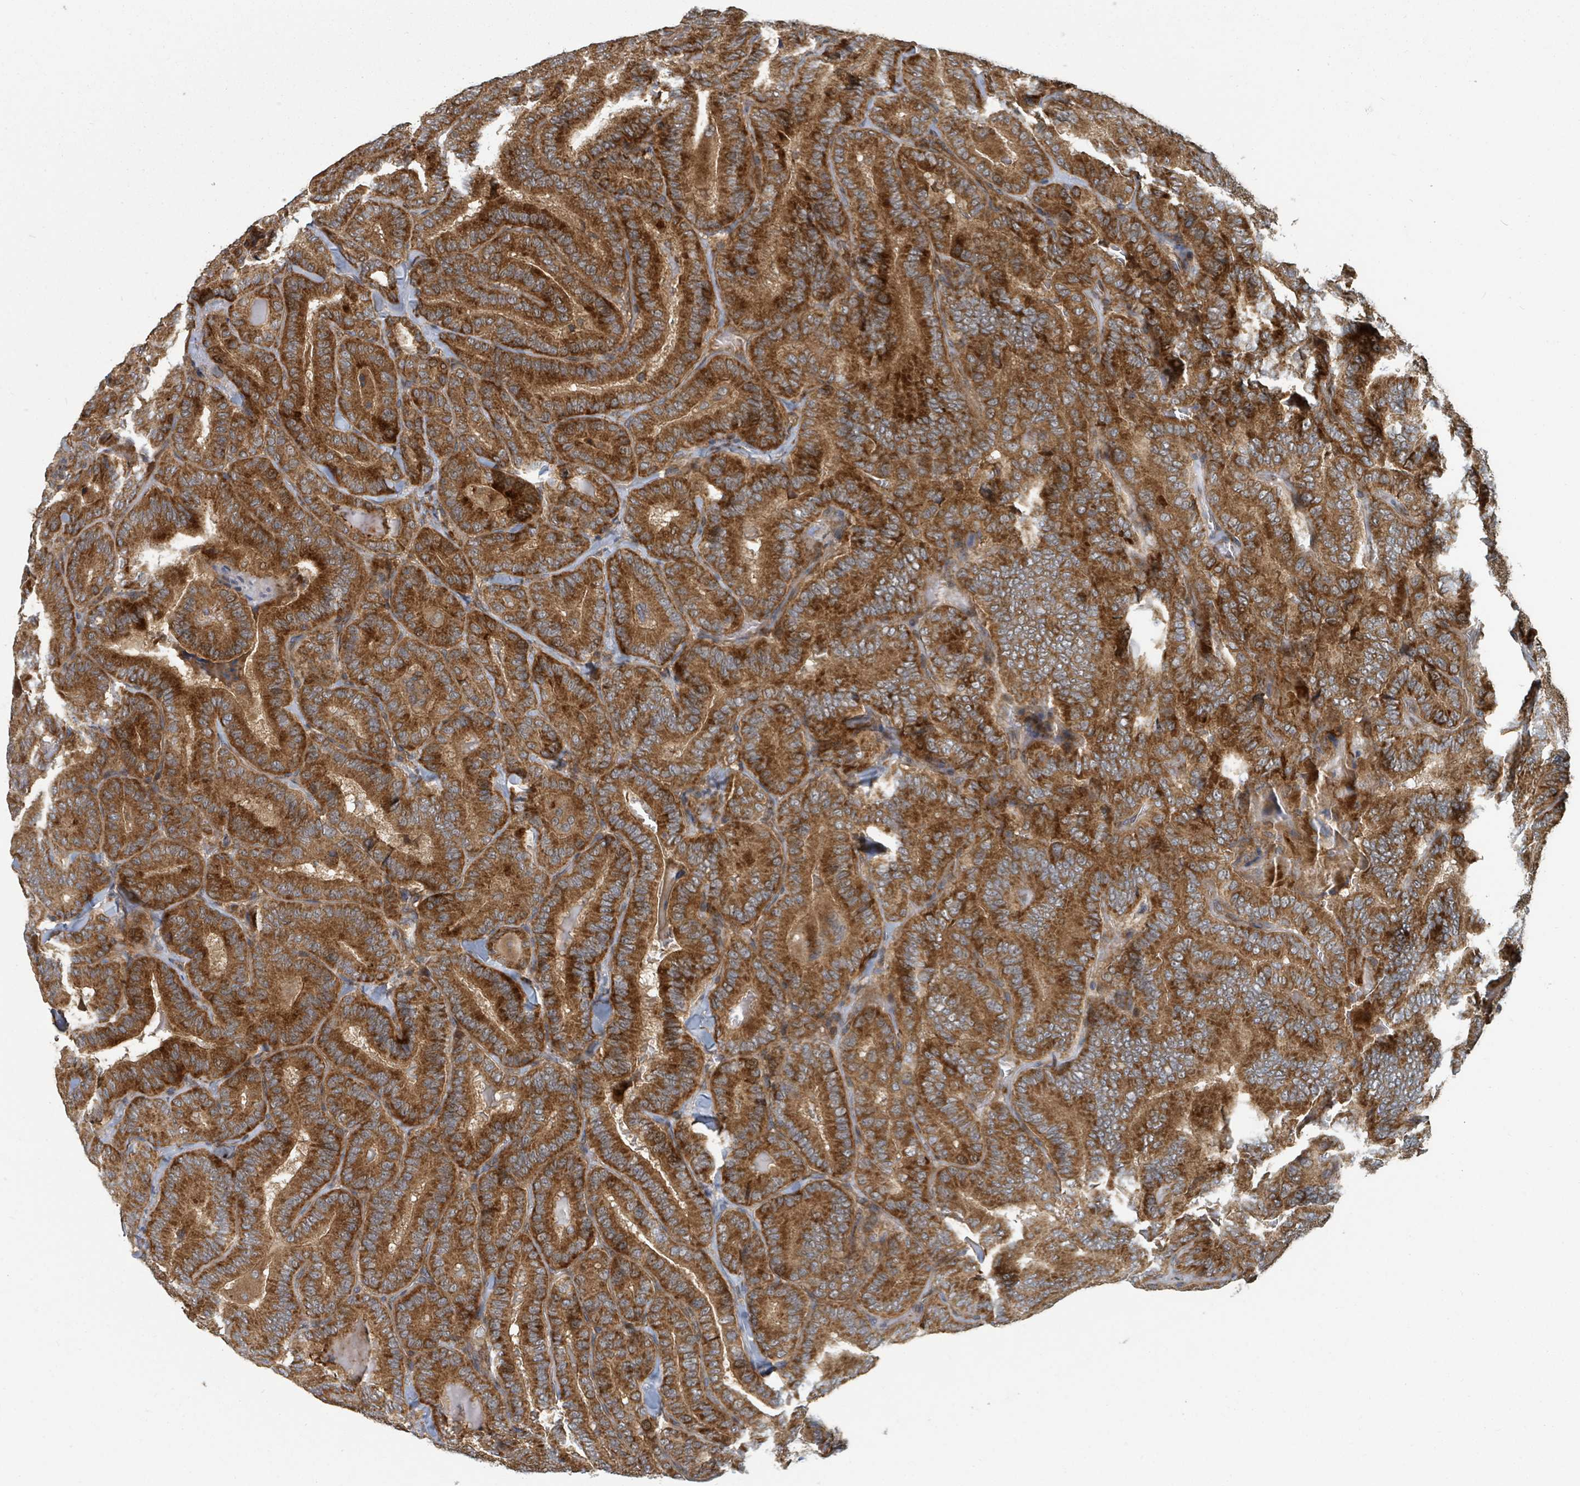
{"staining": {"intensity": "strong", "quantity": ">75%", "location": "cytoplasmic/membranous"}, "tissue": "thyroid cancer", "cell_type": "Tumor cells", "image_type": "cancer", "snomed": [{"axis": "morphology", "description": "Papillary adenocarcinoma, NOS"}, {"axis": "topography", "description": "Thyroid gland"}], "caption": "Protein staining shows strong cytoplasmic/membranous positivity in about >75% of tumor cells in thyroid cancer (papillary adenocarcinoma).", "gene": "DPM1", "patient": {"sex": "male", "age": 61}}